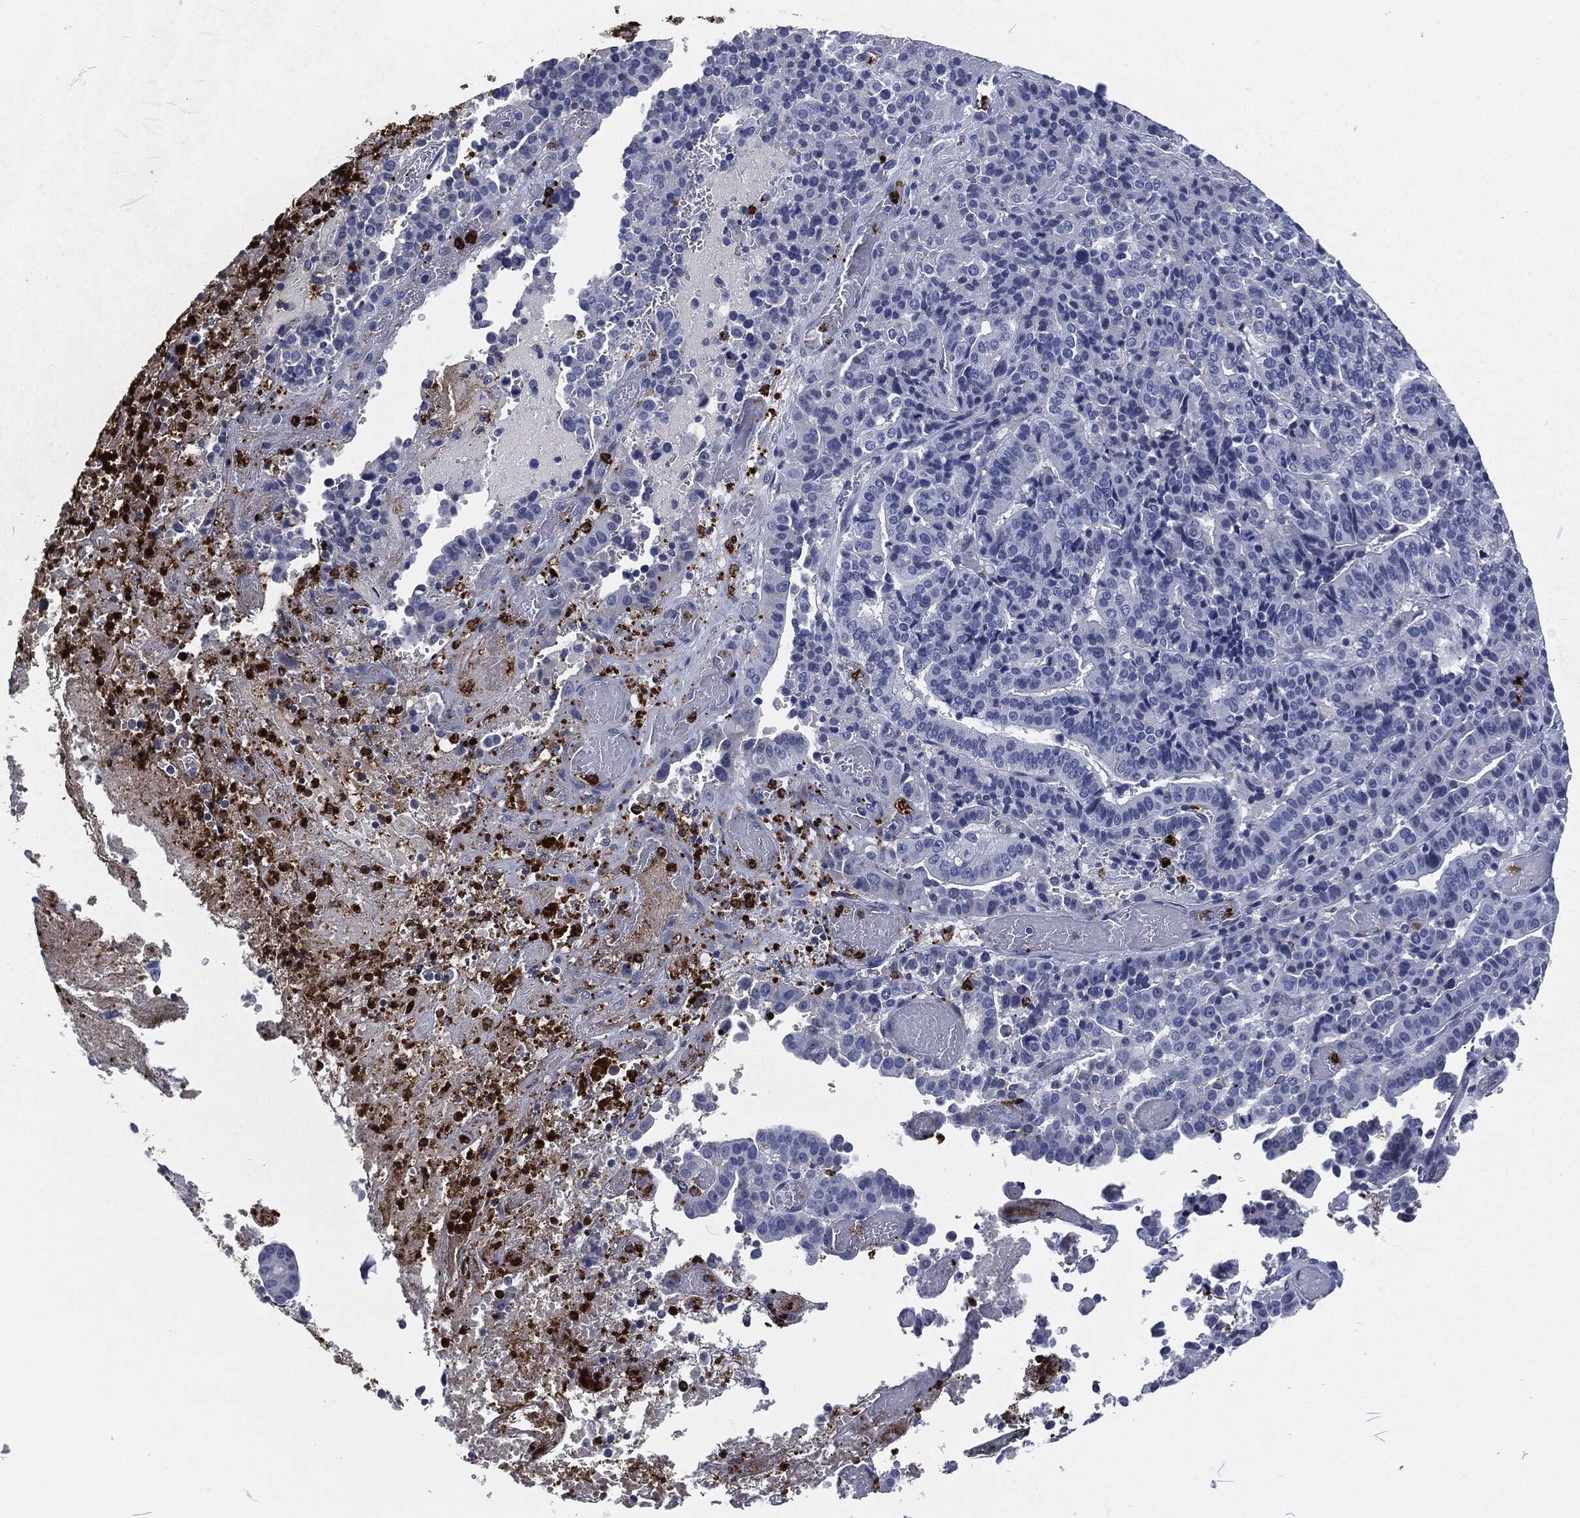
{"staining": {"intensity": "negative", "quantity": "none", "location": "none"}, "tissue": "stomach cancer", "cell_type": "Tumor cells", "image_type": "cancer", "snomed": [{"axis": "morphology", "description": "Adenocarcinoma, NOS"}, {"axis": "topography", "description": "Stomach"}], "caption": "Tumor cells show no significant protein staining in stomach cancer.", "gene": "MPO", "patient": {"sex": "male", "age": 48}}